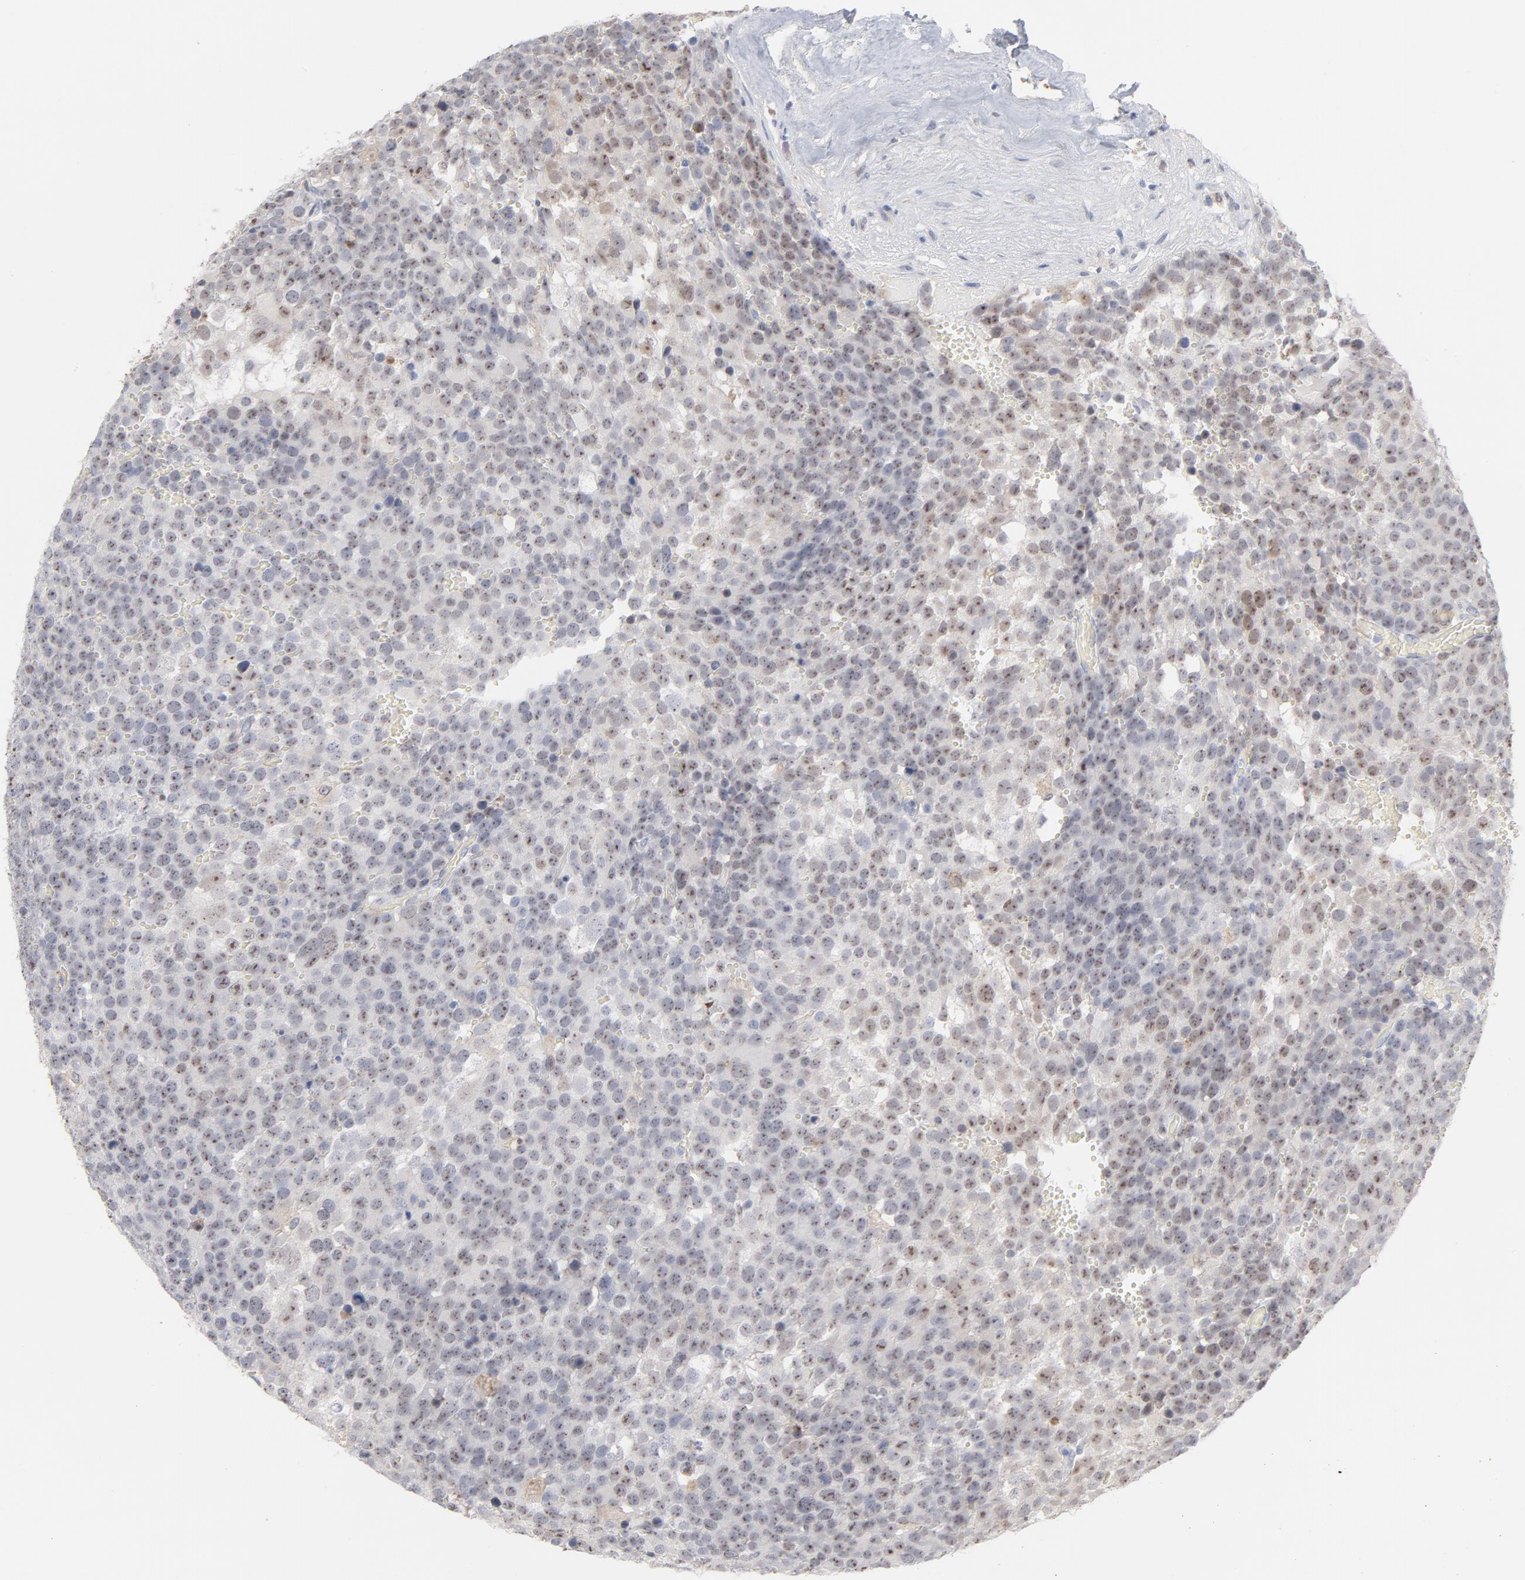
{"staining": {"intensity": "moderate", "quantity": ">75%", "location": "nuclear"}, "tissue": "testis cancer", "cell_type": "Tumor cells", "image_type": "cancer", "snomed": [{"axis": "morphology", "description": "Seminoma, NOS"}, {"axis": "topography", "description": "Testis"}], "caption": "Human seminoma (testis) stained with a brown dye shows moderate nuclear positive staining in about >75% of tumor cells.", "gene": "PNMA1", "patient": {"sex": "male", "age": 71}}